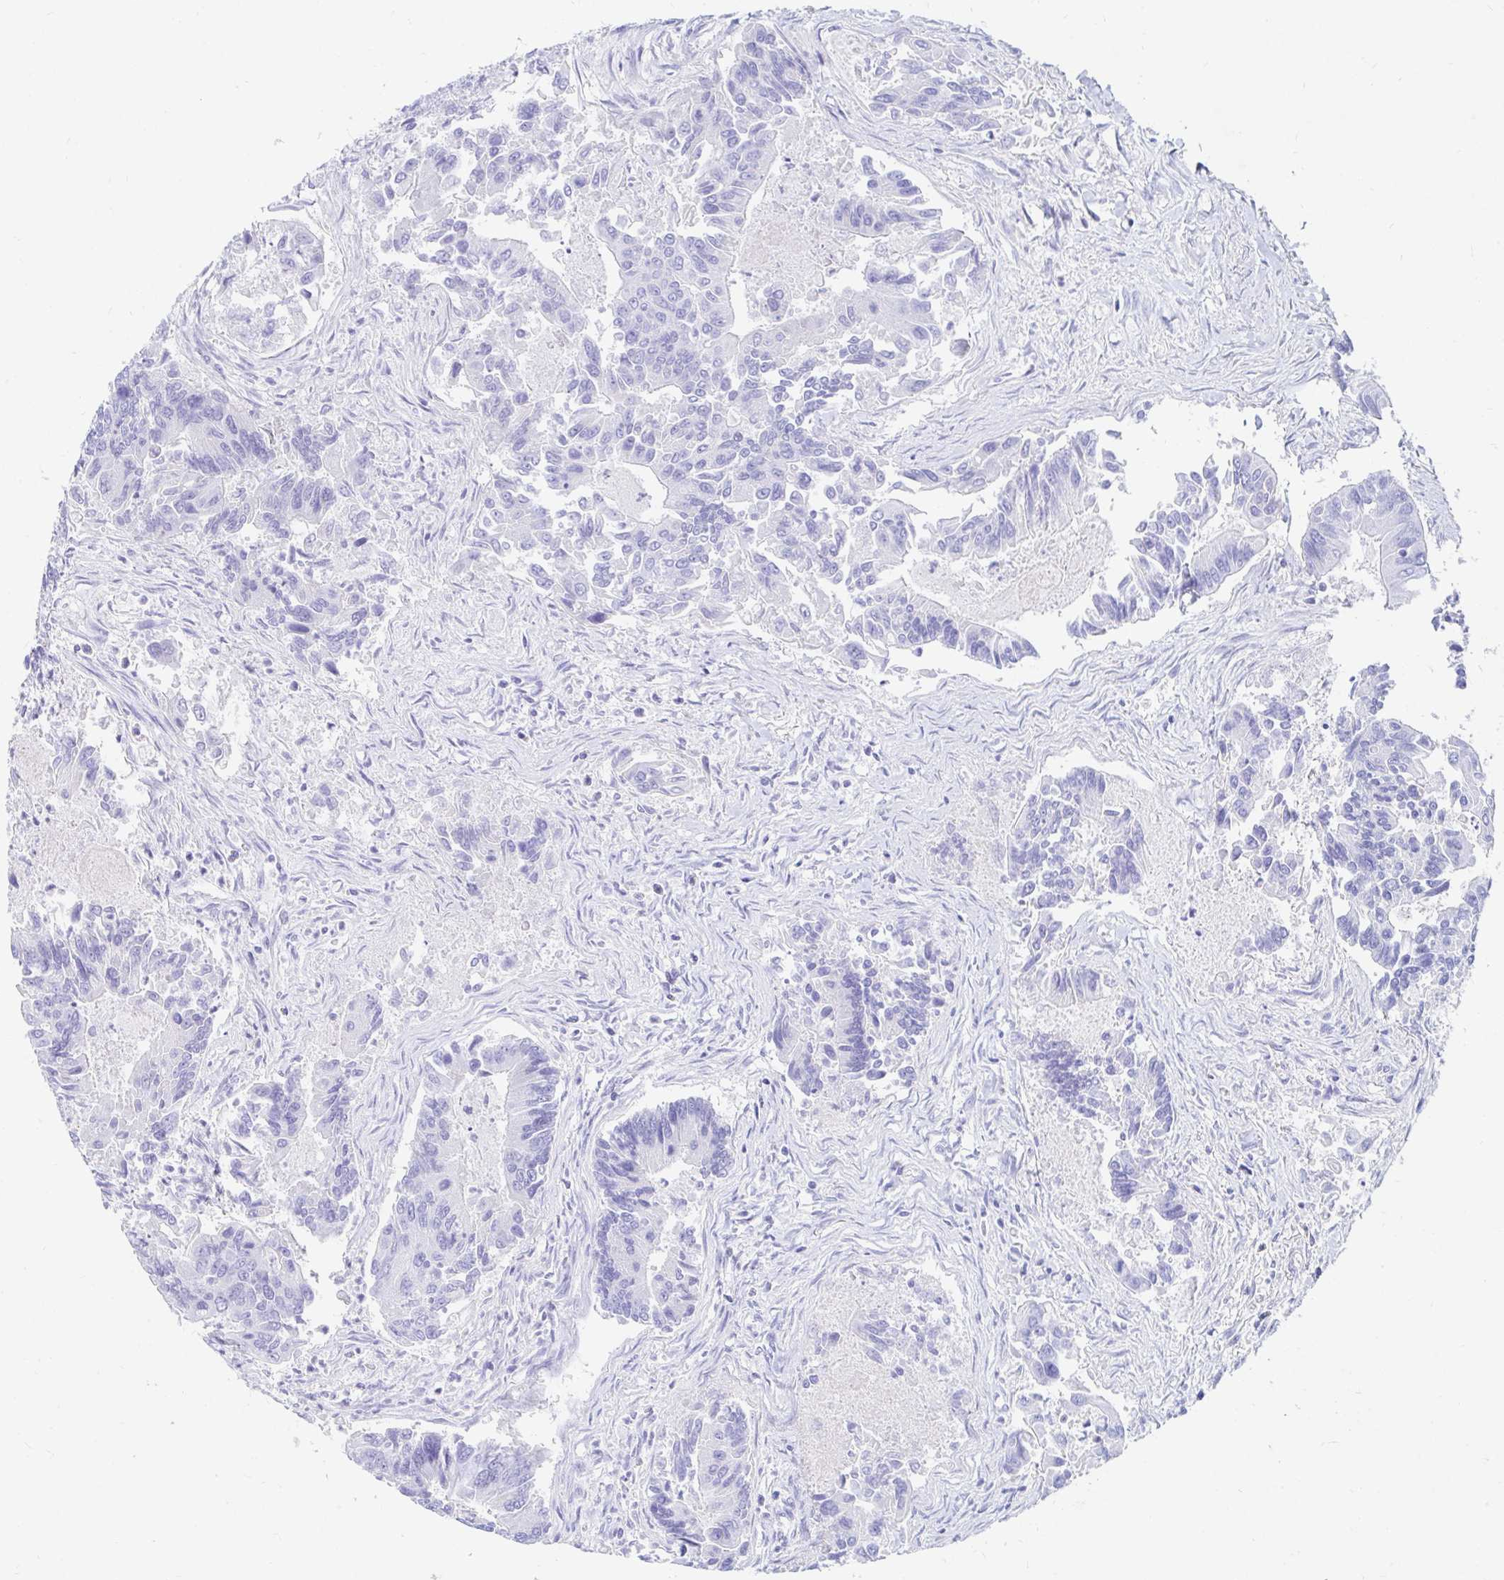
{"staining": {"intensity": "negative", "quantity": "none", "location": "none"}, "tissue": "colorectal cancer", "cell_type": "Tumor cells", "image_type": "cancer", "snomed": [{"axis": "morphology", "description": "Adenocarcinoma, NOS"}, {"axis": "topography", "description": "Colon"}], "caption": "DAB (3,3'-diaminobenzidine) immunohistochemical staining of colorectal adenocarcinoma exhibits no significant positivity in tumor cells. (DAB (3,3'-diaminobenzidine) immunohistochemistry with hematoxylin counter stain).", "gene": "NR2E1", "patient": {"sex": "female", "age": 67}}